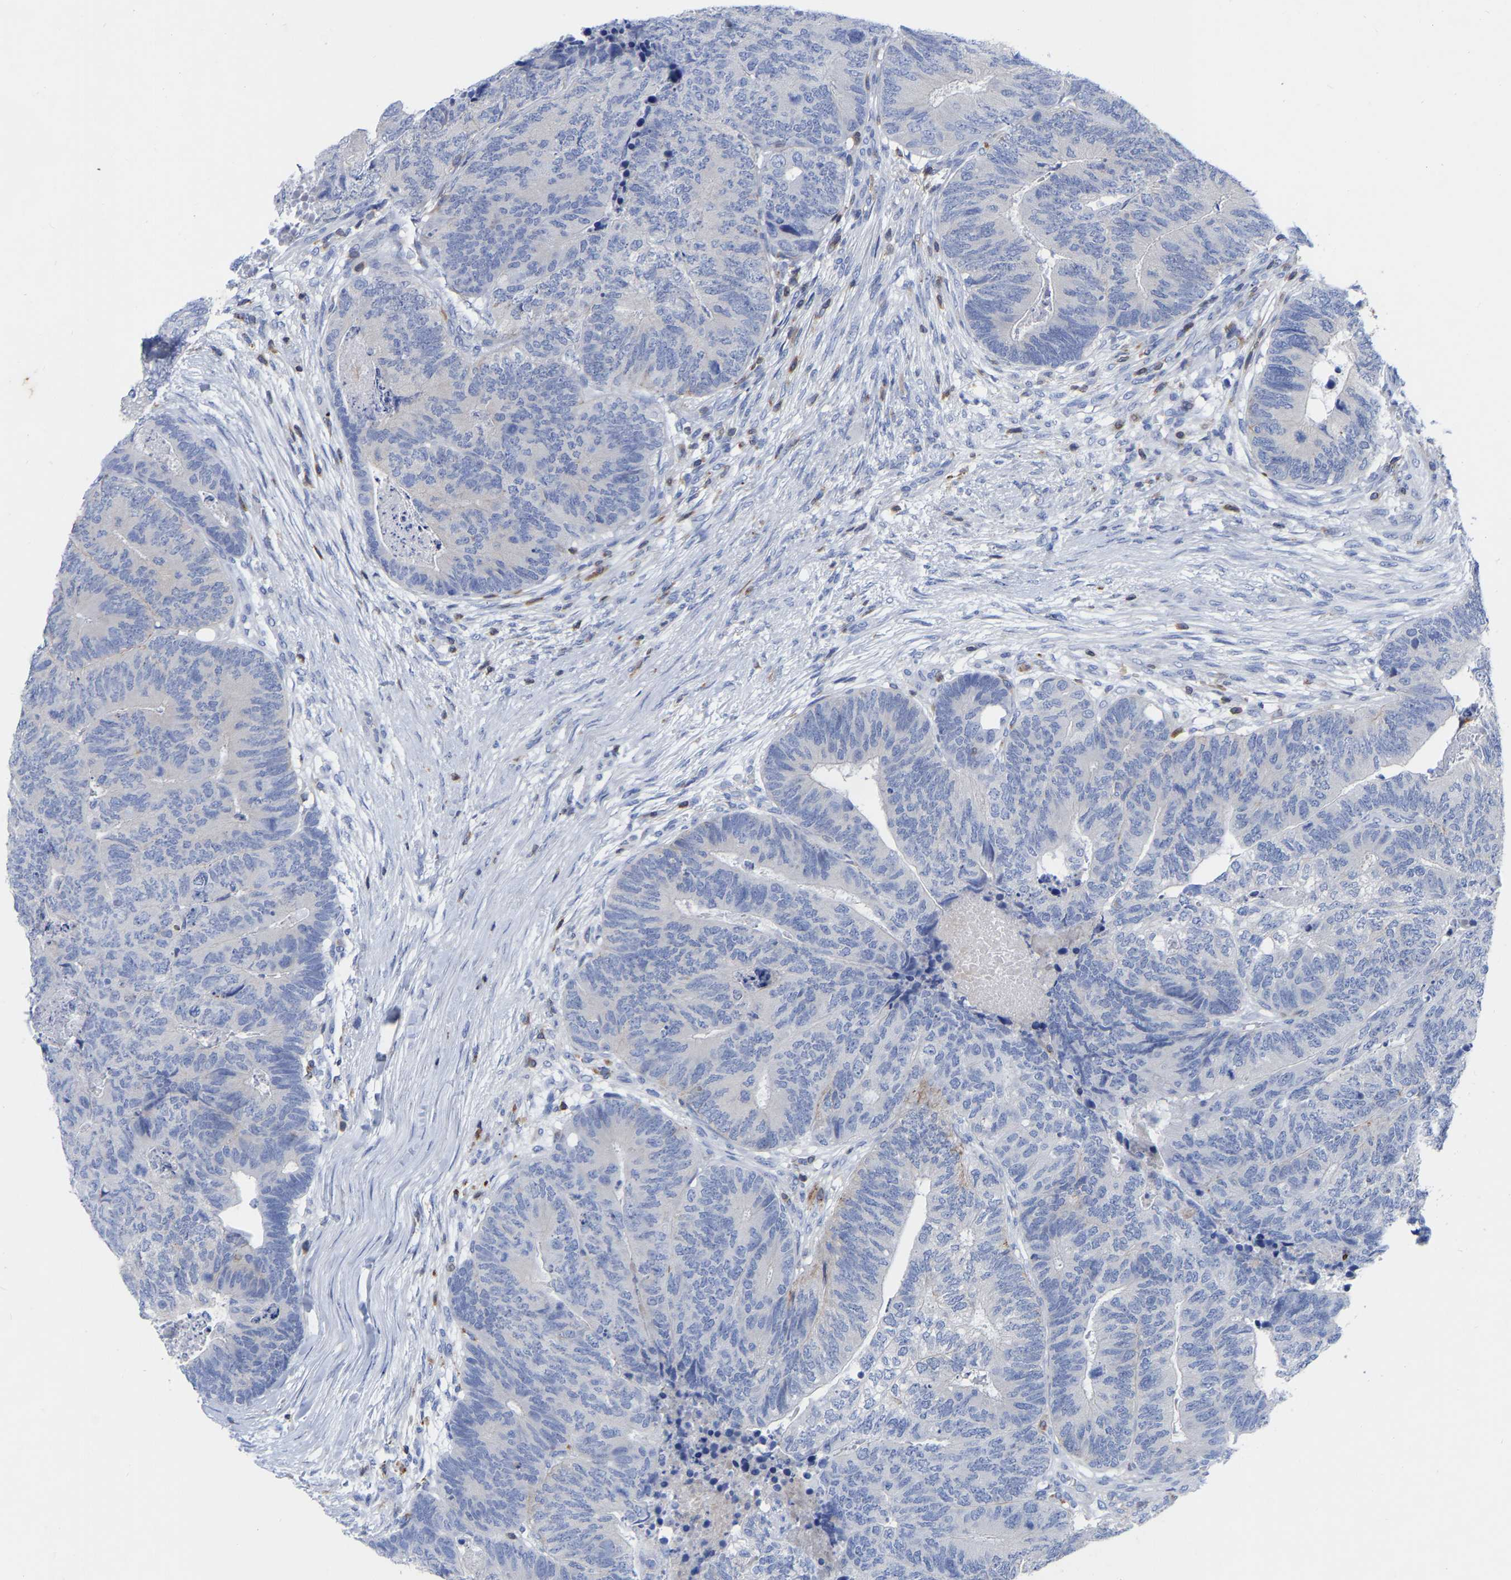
{"staining": {"intensity": "negative", "quantity": "none", "location": "none"}, "tissue": "colorectal cancer", "cell_type": "Tumor cells", "image_type": "cancer", "snomed": [{"axis": "morphology", "description": "Adenocarcinoma, NOS"}, {"axis": "topography", "description": "Colon"}], "caption": "This is an immunohistochemistry (IHC) histopathology image of human colorectal adenocarcinoma. There is no staining in tumor cells.", "gene": "PTPN7", "patient": {"sex": "female", "age": 67}}